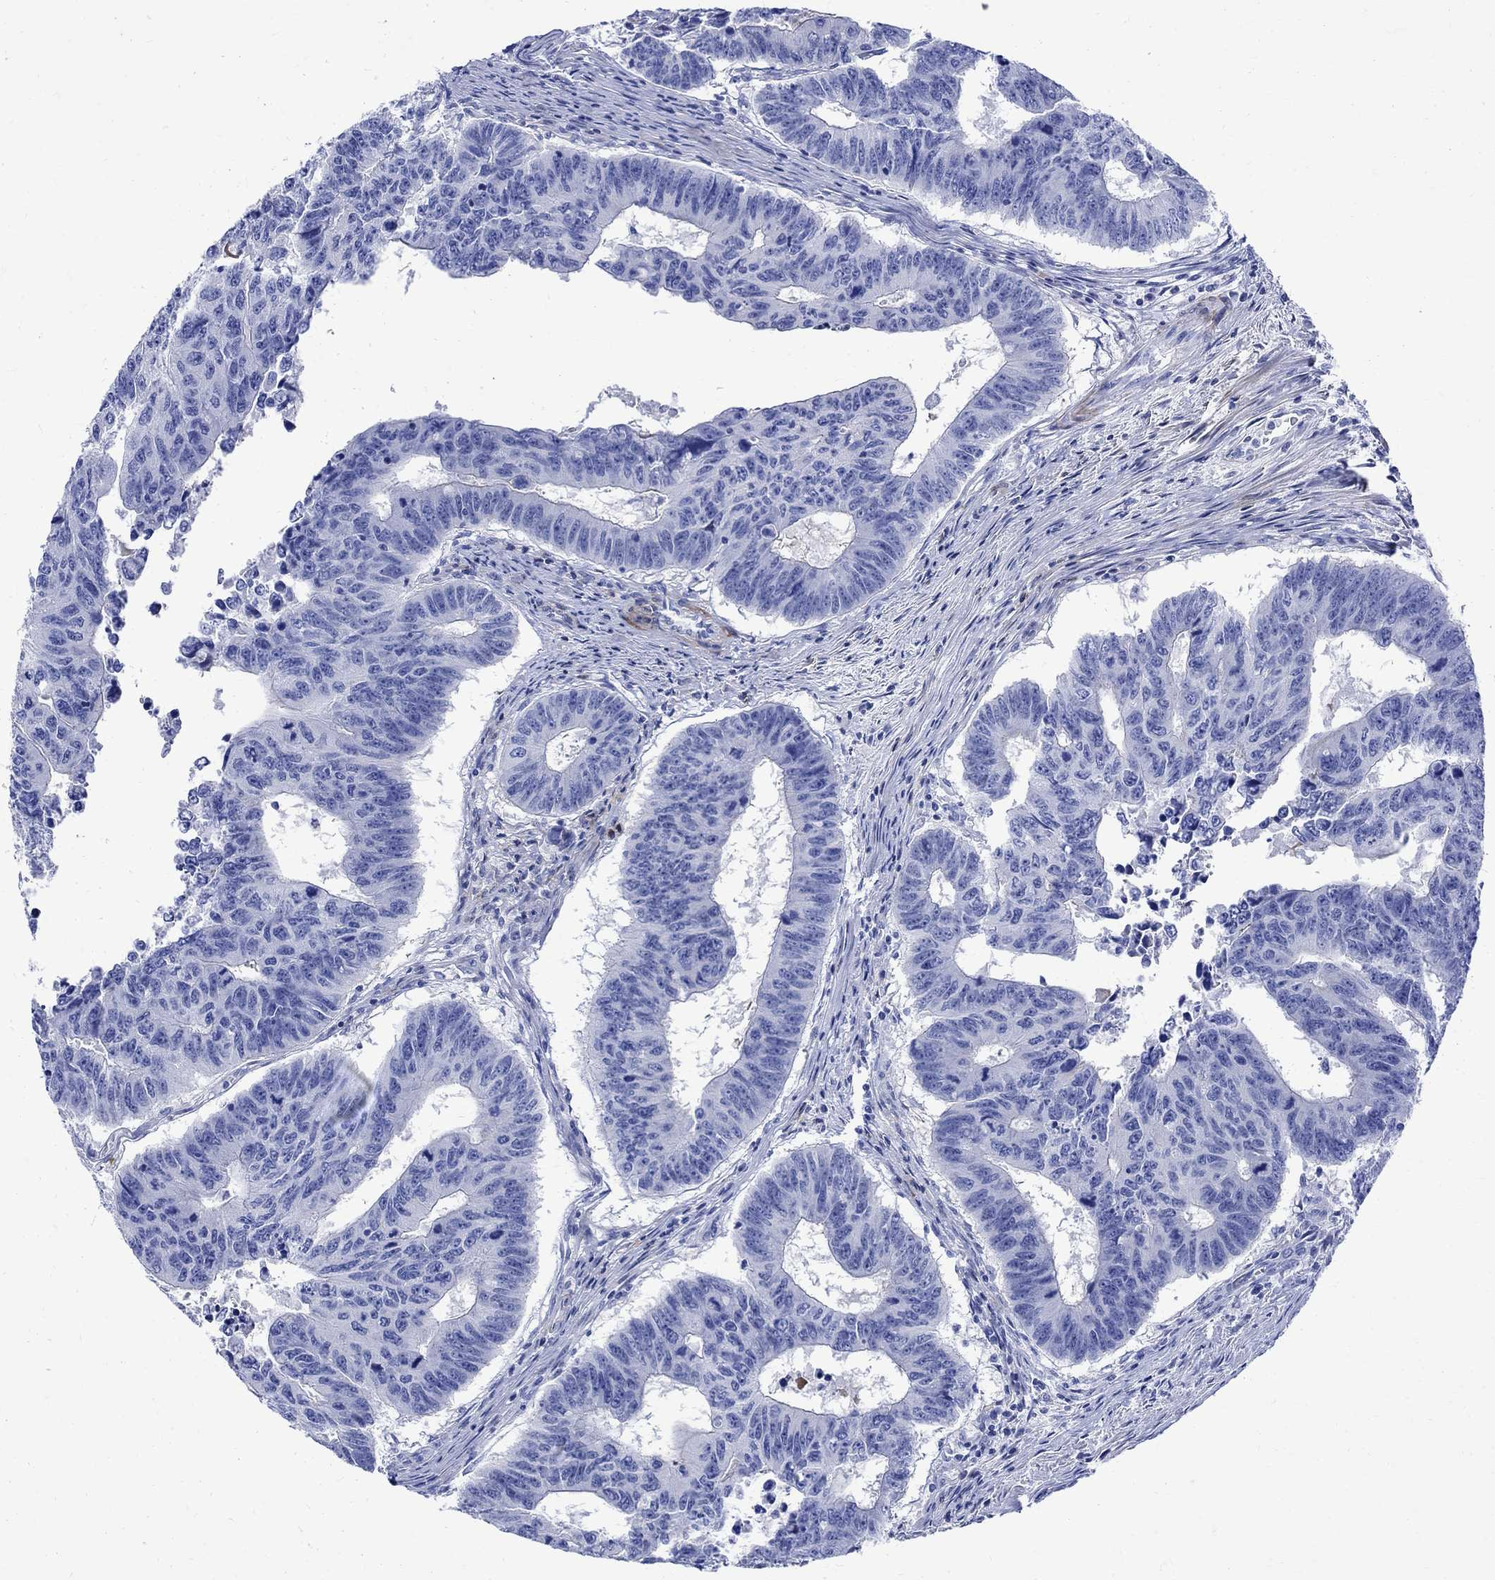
{"staining": {"intensity": "negative", "quantity": "none", "location": "none"}, "tissue": "colorectal cancer", "cell_type": "Tumor cells", "image_type": "cancer", "snomed": [{"axis": "morphology", "description": "Adenocarcinoma, NOS"}, {"axis": "topography", "description": "Appendix"}, {"axis": "topography", "description": "Colon"}, {"axis": "topography", "description": "Cecum"}, {"axis": "topography", "description": "Colon asc"}], "caption": "The histopathology image shows no staining of tumor cells in colorectal cancer. Nuclei are stained in blue.", "gene": "PARVB", "patient": {"sex": "female", "age": 85}}